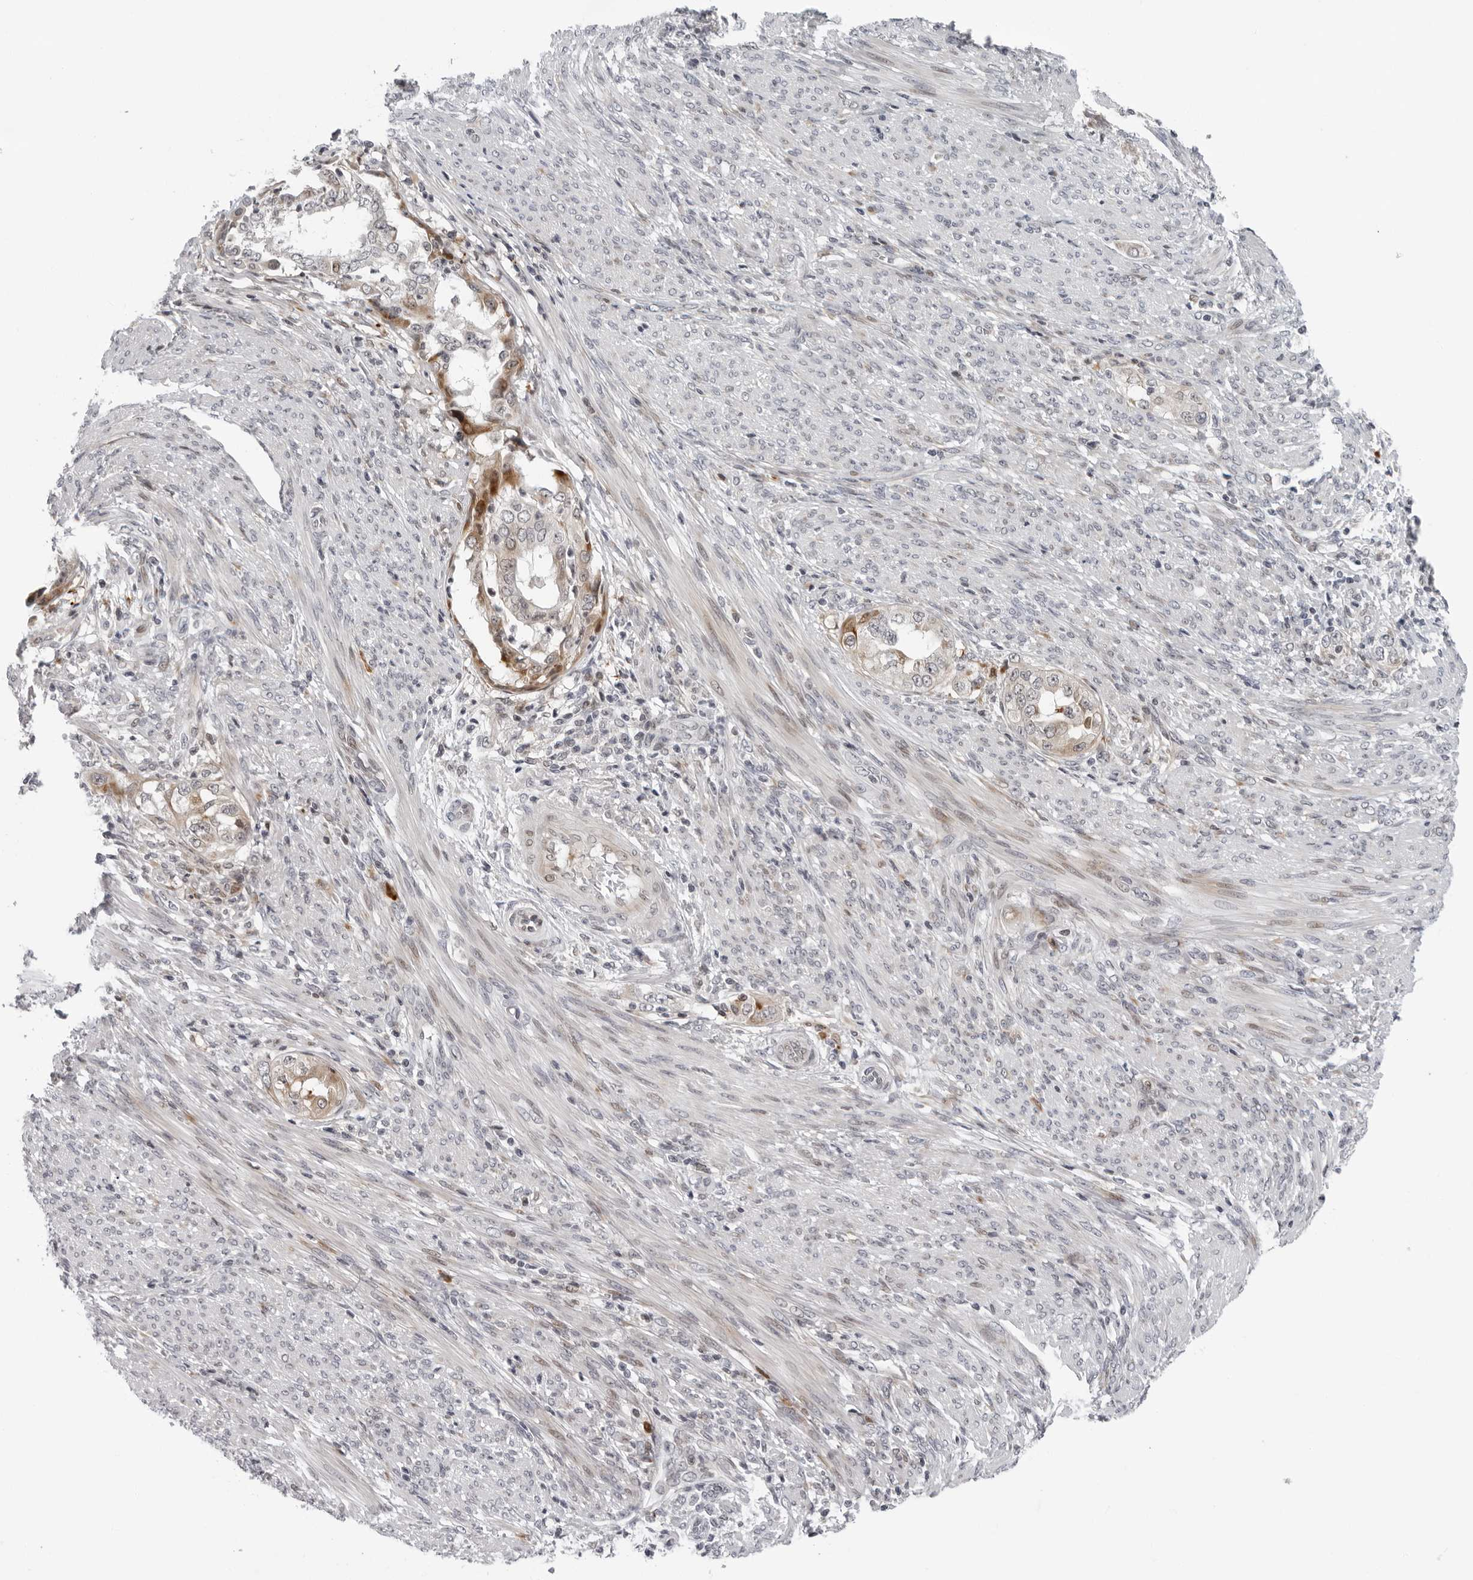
{"staining": {"intensity": "moderate", "quantity": "<25%", "location": "cytoplasmic/membranous"}, "tissue": "endometrial cancer", "cell_type": "Tumor cells", "image_type": "cancer", "snomed": [{"axis": "morphology", "description": "Adenocarcinoma, NOS"}, {"axis": "topography", "description": "Endometrium"}], "caption": "Moderate cytoplasmic/membranous protein positivity is present in approximately <25% of tumor cells in endometrial cancer.", "gene": "PIP4K2C", "patient": {"sex": "female", "age": 85}}